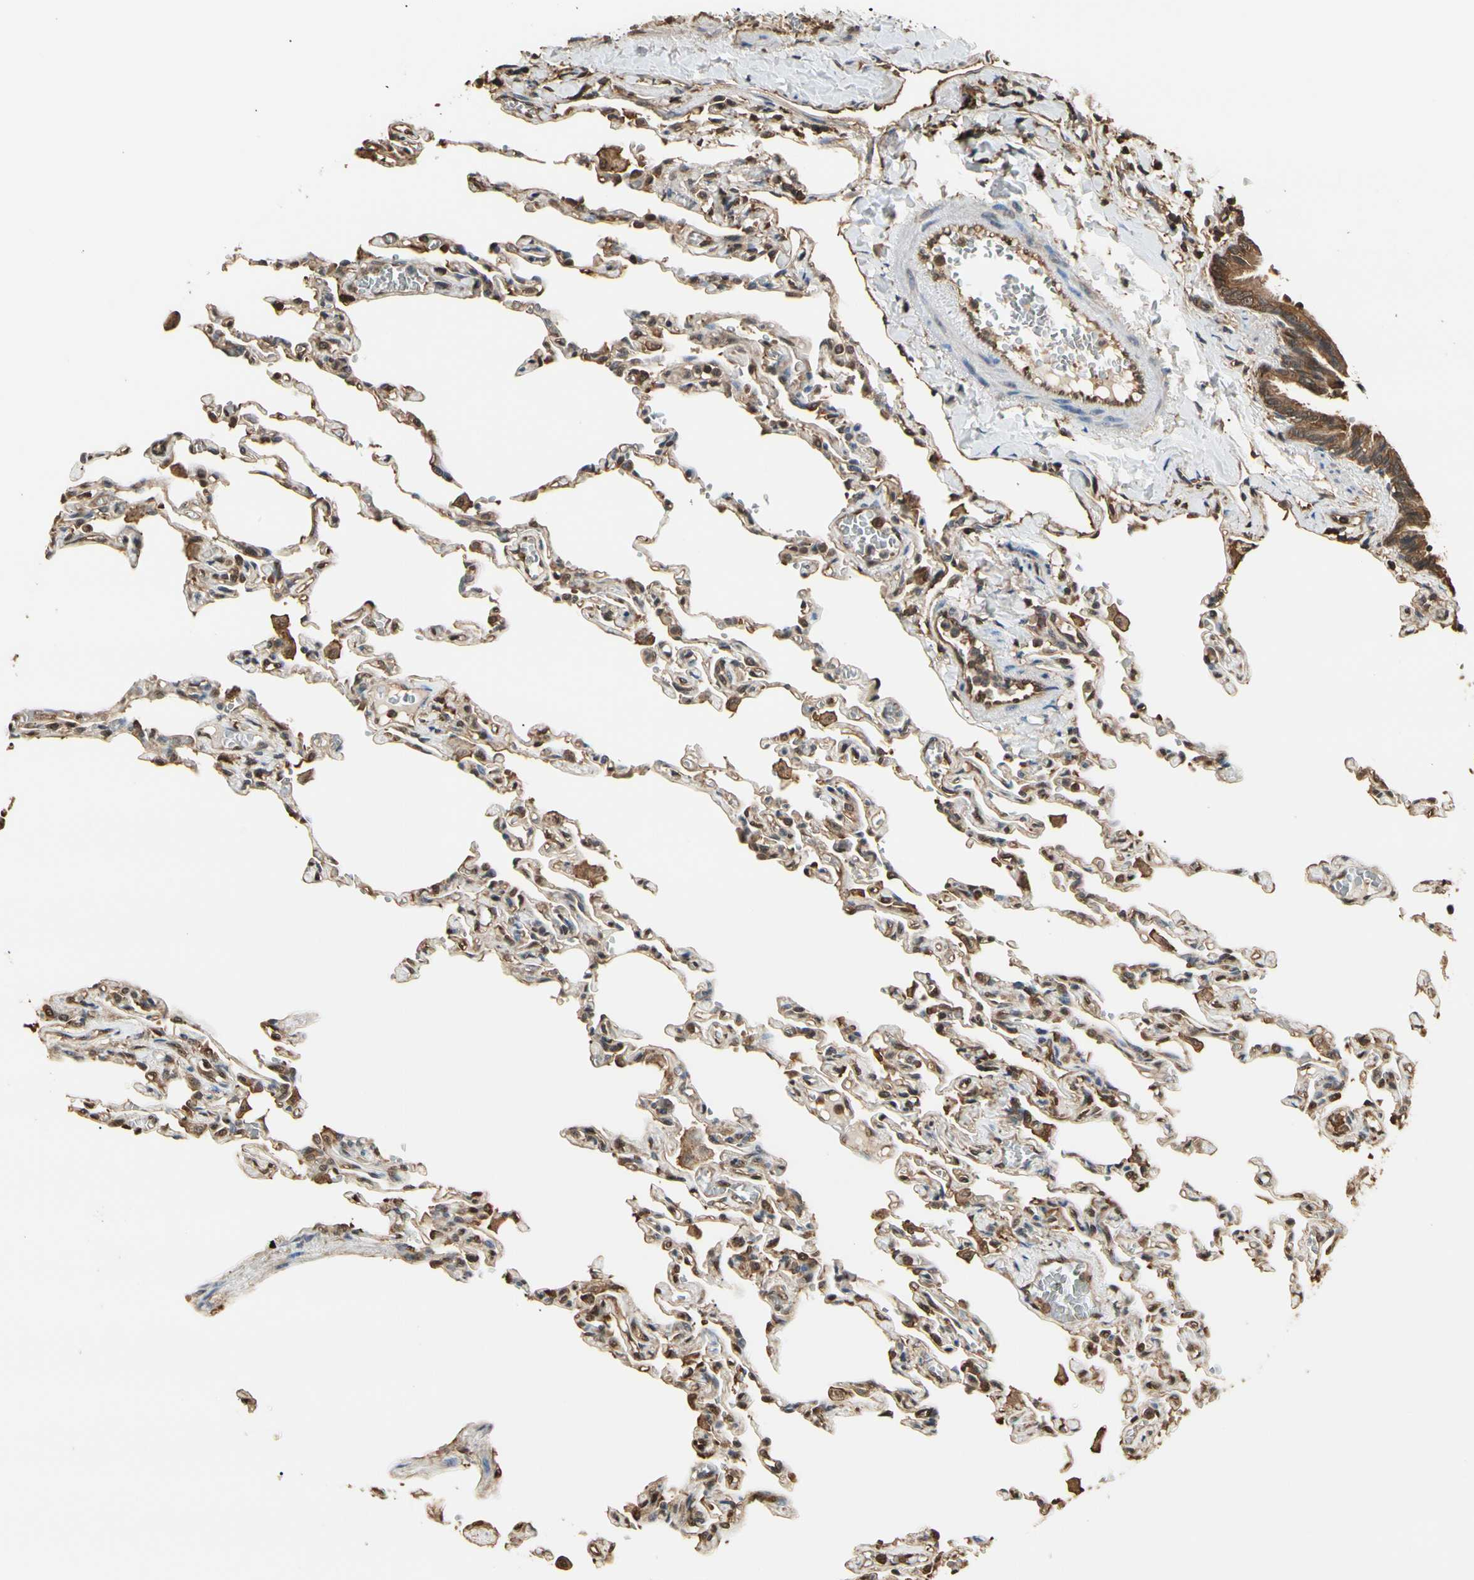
{"staining": {"intensity": "moderate", "quantity": ">75%", "location": "cytoplasmic/membranous,nuclear"}, "tissue": "lung", "cell_type": "Alveolar cells", "image_type": "normal", "snomed": [{"axis": "morphology", "description": "Normal tissue, NOS"}, {"axis": "topography", "description": "Lung"}], "caption": "This is an image of IHC staining of normal lung, which shows moderate expression in the cytoplasmic/membranous,nuclear of alveolar cells.", "gene": "YWHAE", "patient": {"sex": "male", "age": 21}}